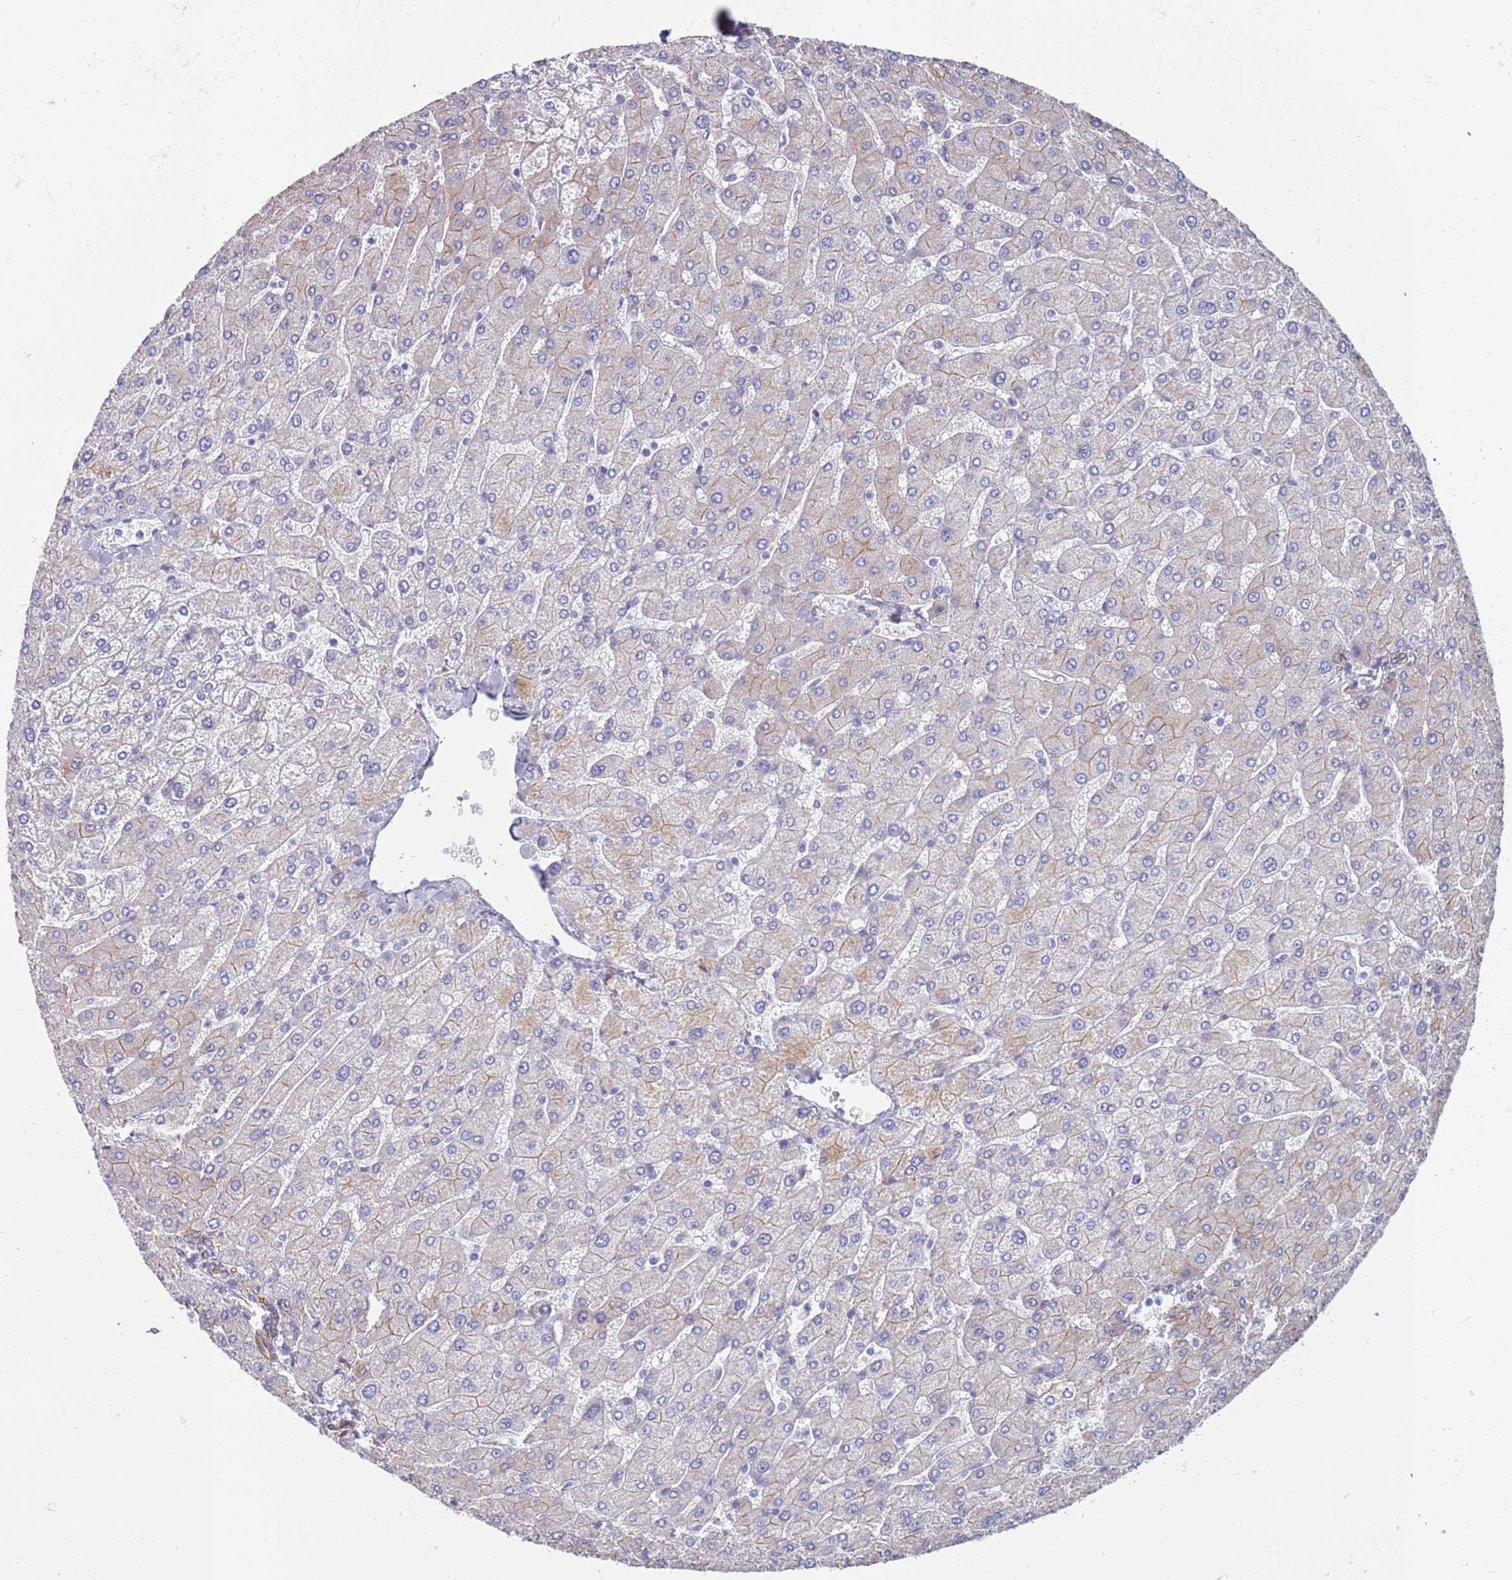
{"staining": {"intensity": "moderate", "quantity": "25%-75%", "location": "cytoplasmic/membranous"}, "tissue": "liver", "cell_type": "Cholangiocytes", "image_type": "normal", "snomed": [{"axis": "morphology", "description": "Normal tissue, NOS"}, {"axis": "topography", "description": "Liver"}], "caption": "A brown stain shows moderate cytoplasmic/membranous staining of a protein in cholangiocytes of benign human liver. The protein of interest is shown in brown color, while the nuclei are stained blue.", "gene": "JAKMIP2", "patient": {"sex": "male", "age": 55}}